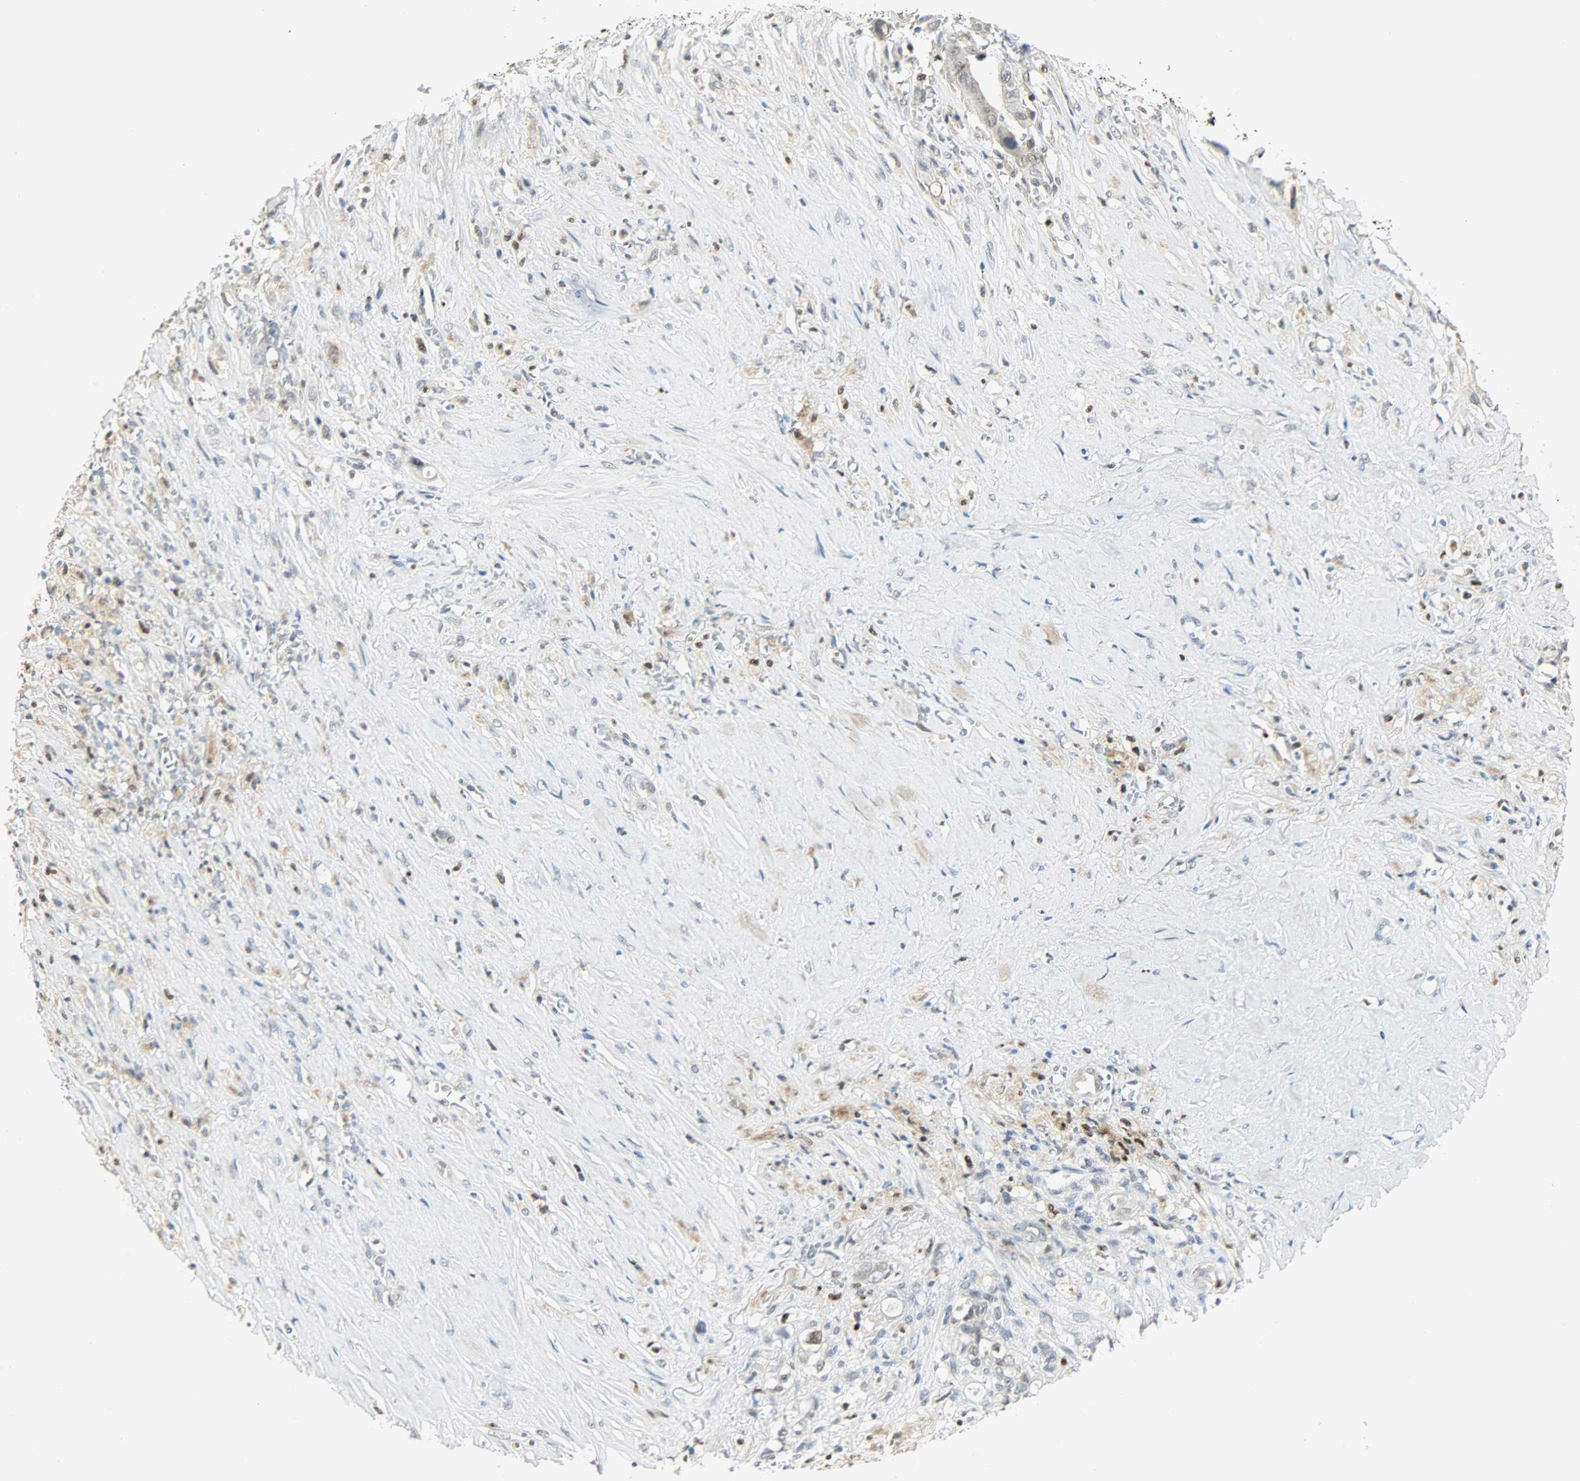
{"staining": {"intensity": "negative", "quantity": "none", "location": "none"}, "tissue": "liver cancer", "cell_type": "Tumor cells", "image_type": "cancer", "snomed": [{"axis": "morphology", "description": "Cholangiocarcinoma"}, {"axis": "topography", "description": "Liver"}], "caption": "Cholangiocarcinoma (liver) was stained to show a protein in brown. There is no significant expression in tumor cells.", "gene": "PPARG", "patient": {"sex": "female", "age": 70}}